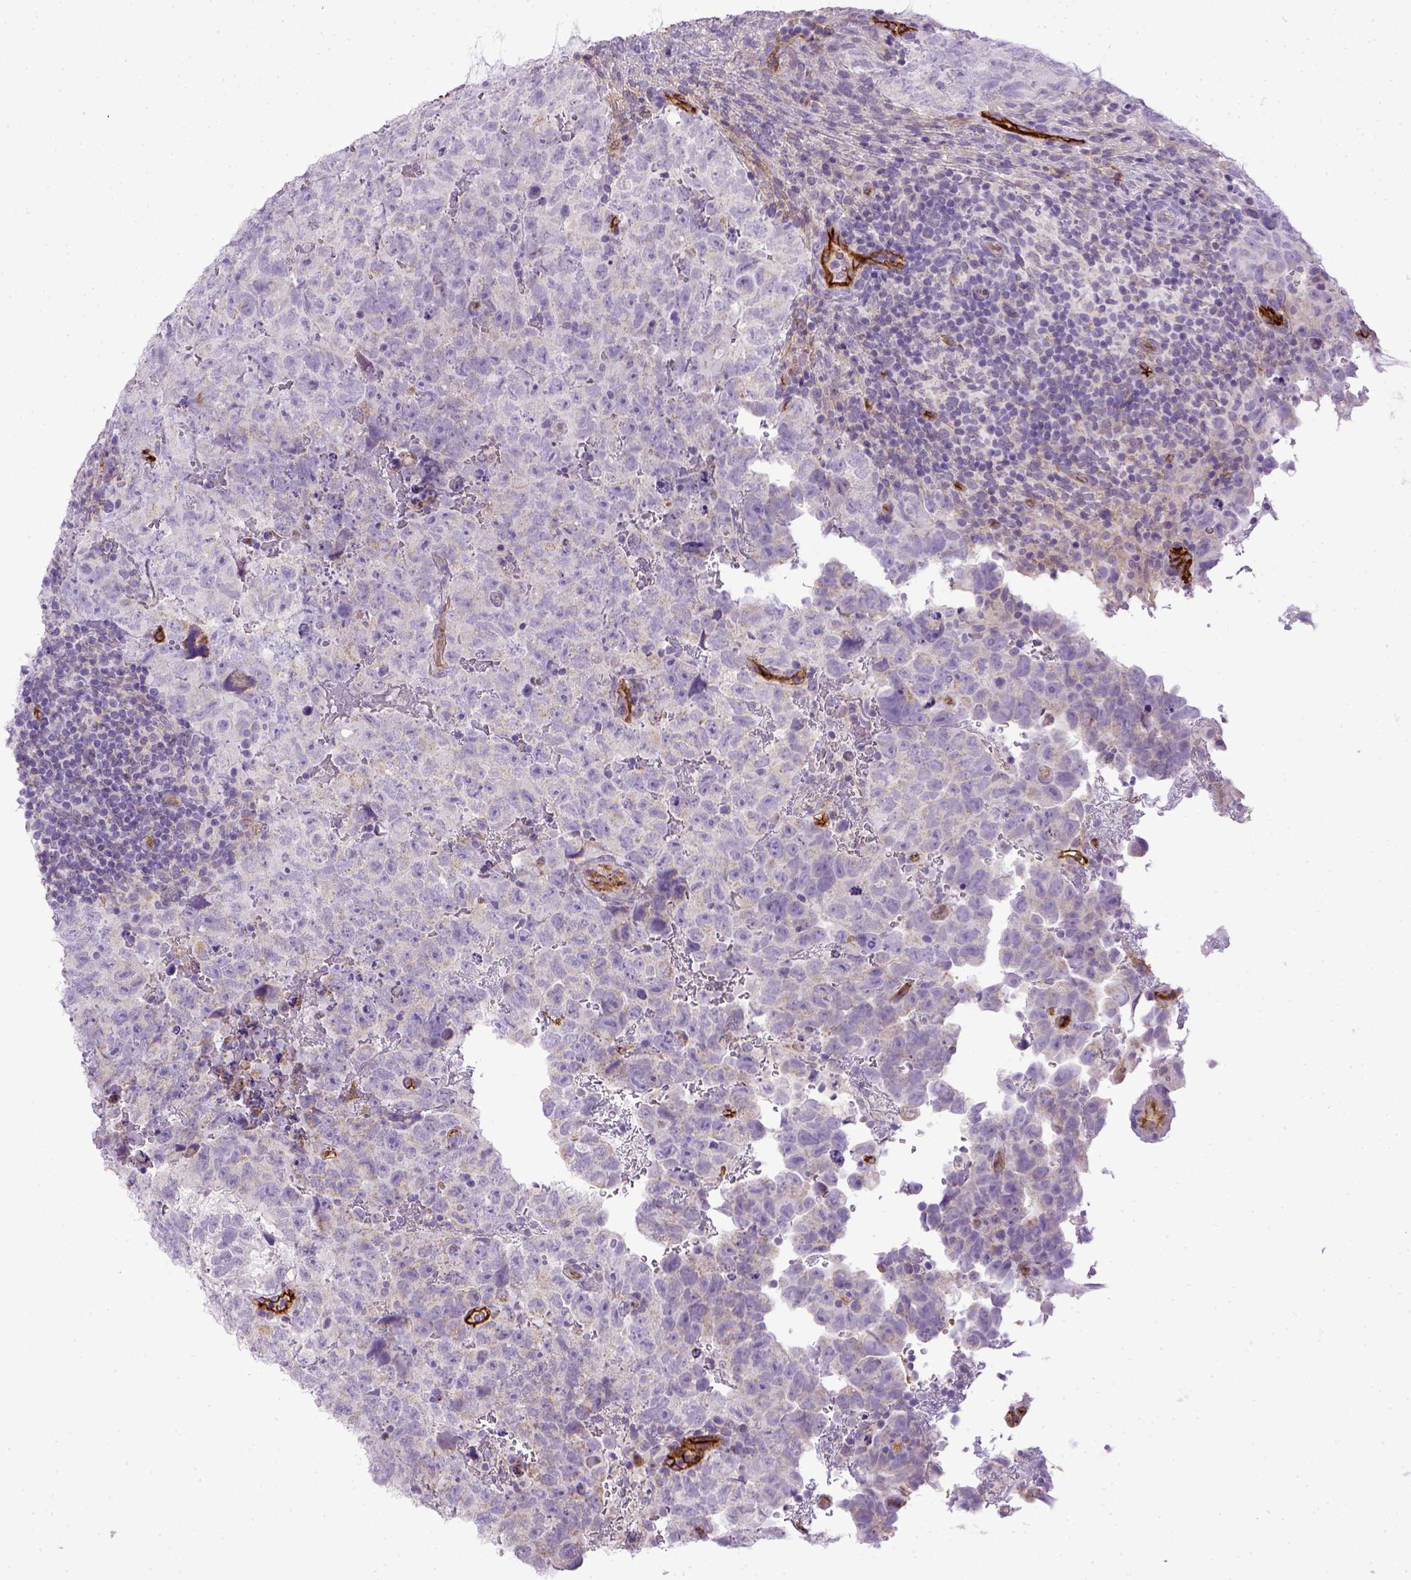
{"staining": {"intensity": "negative", "quantity": "none", "location": "none"}, "tissue": "testis cancer", "cell_type": "Tumor cells", "image_type": "cancer", "snomed": [{"axis": "morphology", "description": "Carcinoma, Embryonal, NOS"}, {"axis": "topography", "description": "Testis"}], "caption": "High magnification brightfield microscopy of embryonal carcinoma (testis) stained with DAB (3,3'-diaminobenzidine) (brown) and counterstained with hematoxylin (blue): tumor cells show no significant expression.", "gene": "ENG", "patient": {"sex": "male", "age": 24}}